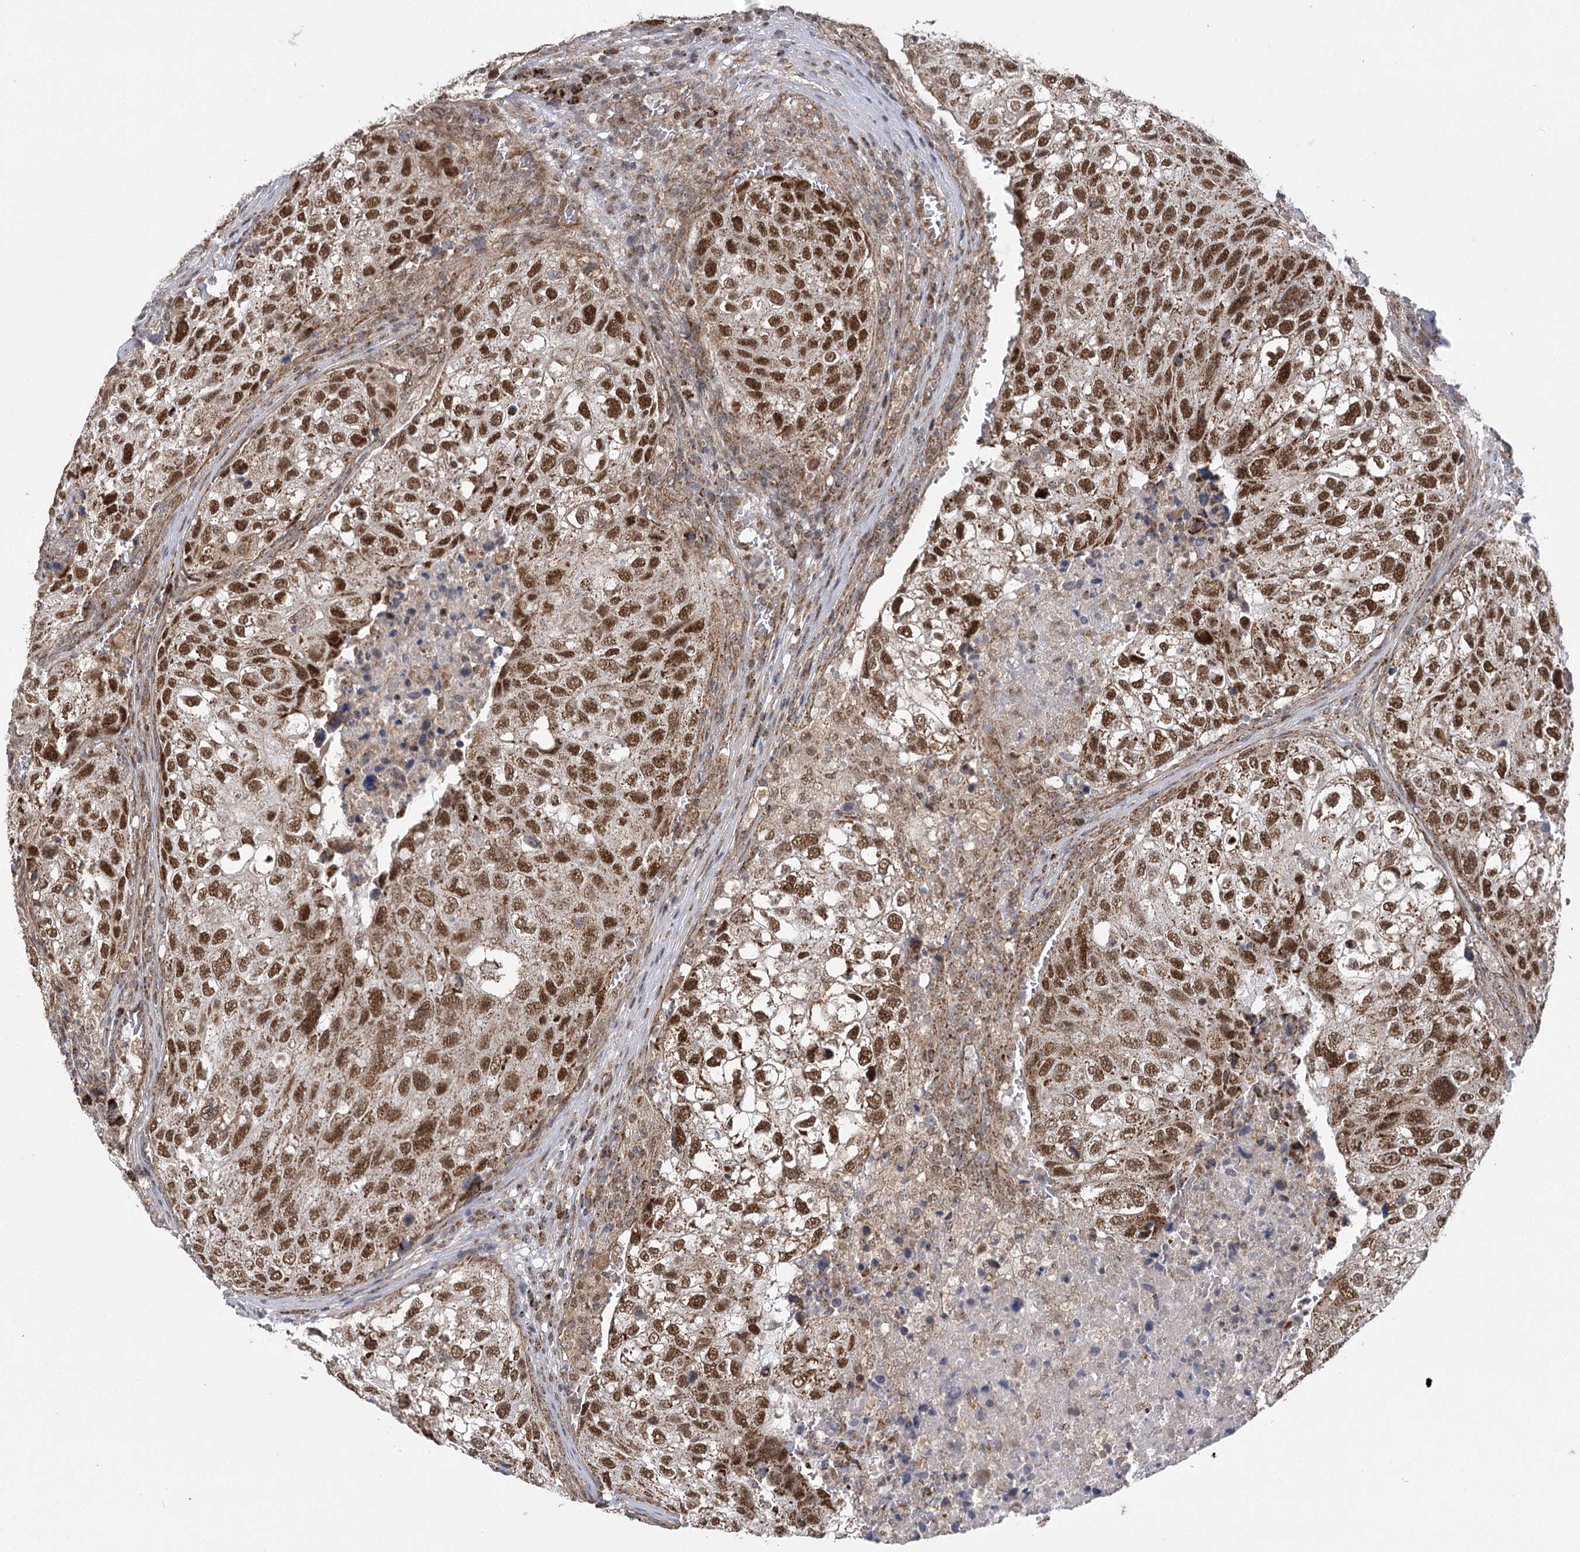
{"staining": {"intensity": "strong", "quantity": "25%-75%", "location": "cytoplasmic/membranous,nuclear"}, "tissue": "urothelial cancer", "cell_type": "Tumor cells", "image_type": "cancer", "snomed": [{"axis": "morphology", "description": "Urothelial carcinoma, High grade"}, {"axis": "topography", "description": "Lymph node"}, {"axis": "topography", "description": "Urinary bladder"}], "caption": "Immunohistochemical staining of human urothelial cancer shows high levels of strong cytoplasmic/membranous and nuclear staining in approximately 25%-75% of tumor cells. The protein is shown in brown color, while the nuclei are stained blue.", "gene": "SLC4A1AP", "patient": {"sex": "male", "age": 51}}